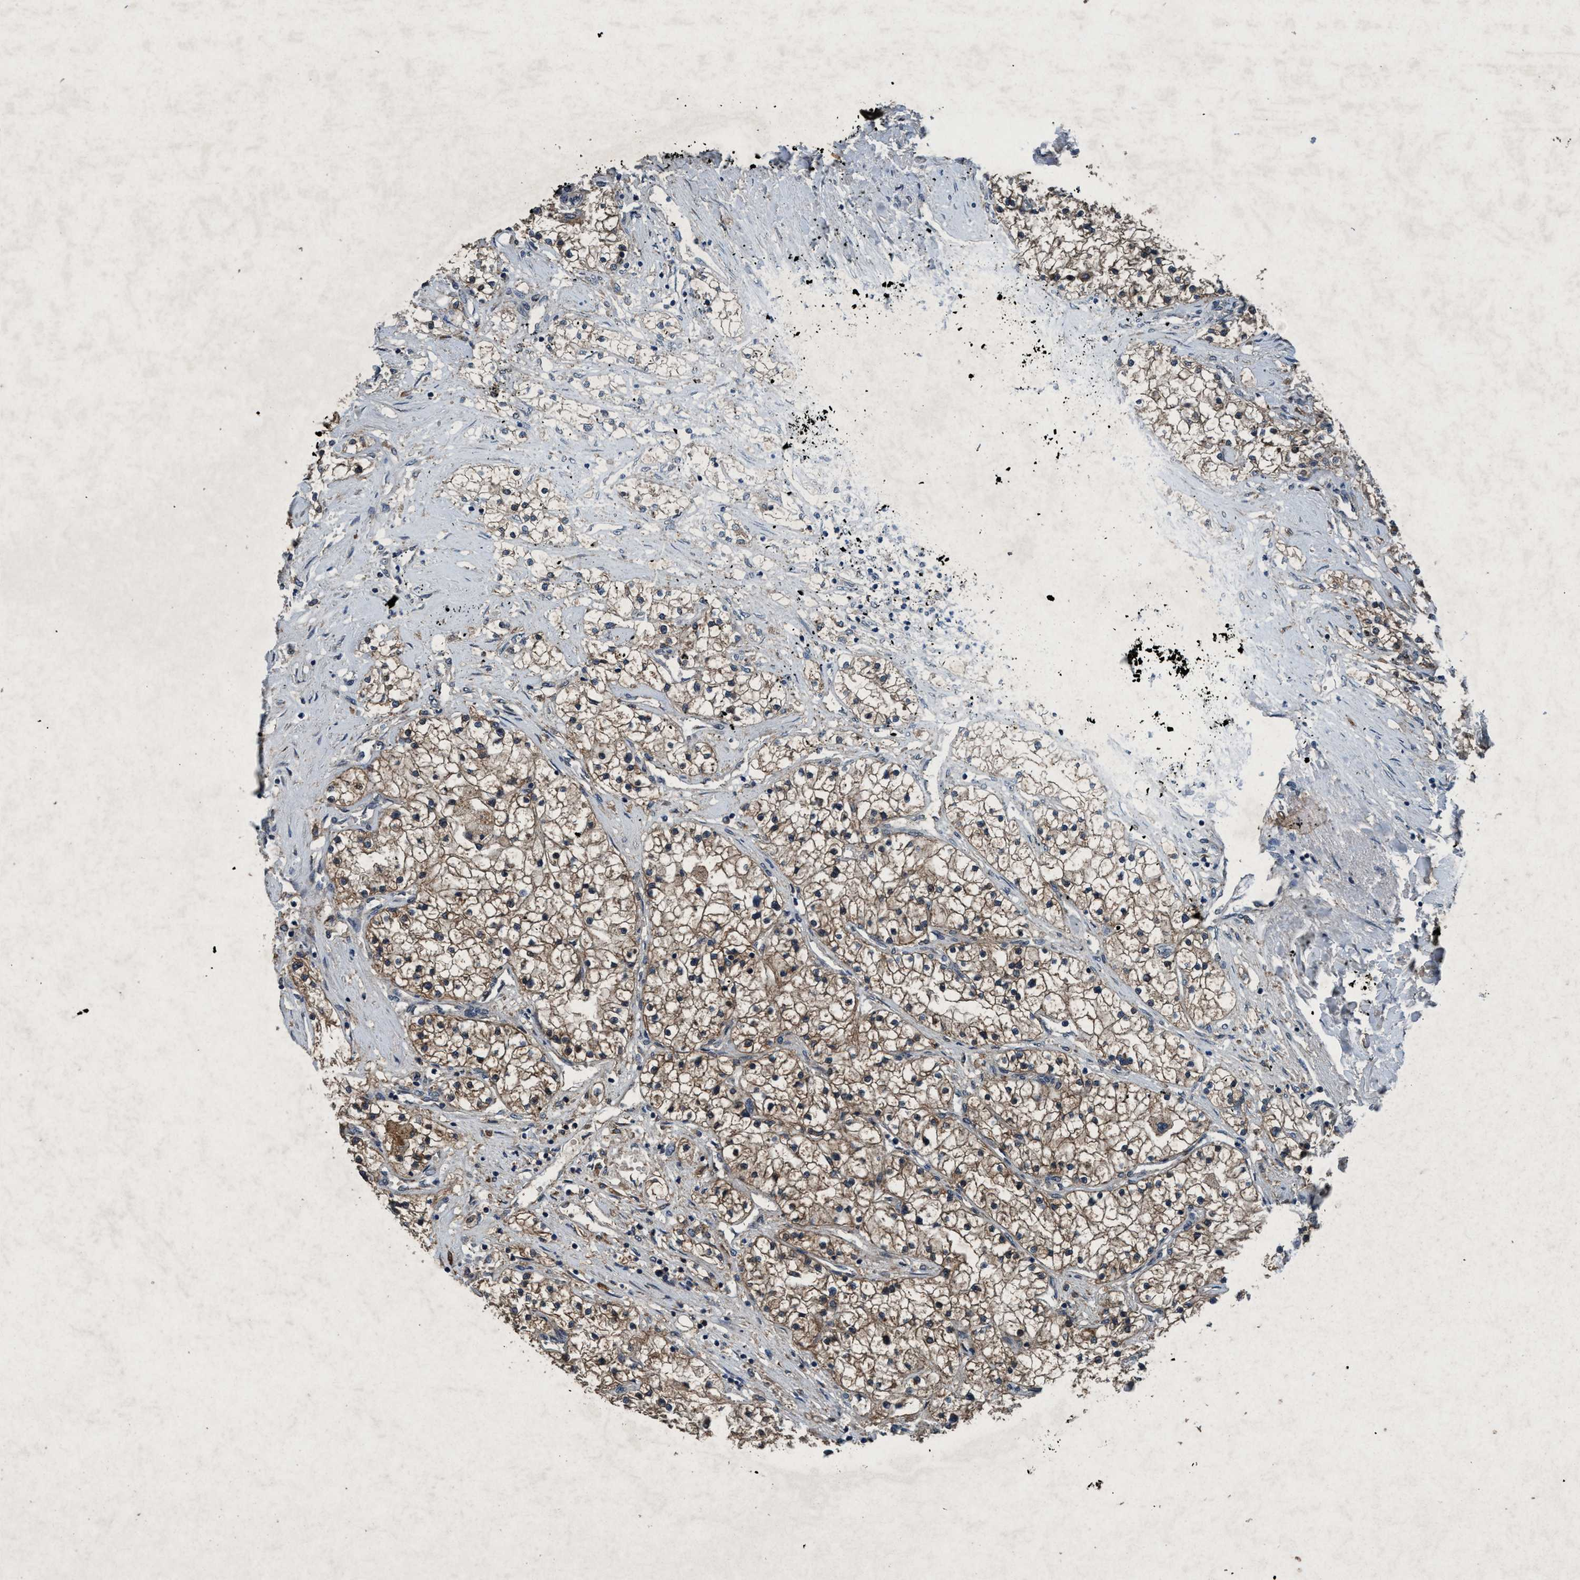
{"staining": {"intensity": "moderate", "quantity": ">75%", "location": "cytoplasmic/membranous"}, "tissue": "renal cancer", "cell_type": "Tumor cells", "image_type": "cancer", "snomed": [{"axis": "morphology", "description": "Adenocarcinoma, NOS"}, {"axis": "topography", "description": "Kidney"}], "caption": "Renal adenocarcinoma stained for a protein exhibits moderate cytoplasmic/membranous positivity in tumor cells. (DAB (3,3'-diaminobenzidine) IHC, brown staining for protein, blue staining for nuclei).", "gene": "AKT1S1", "patient": {"sex": "male", "age": 68}}